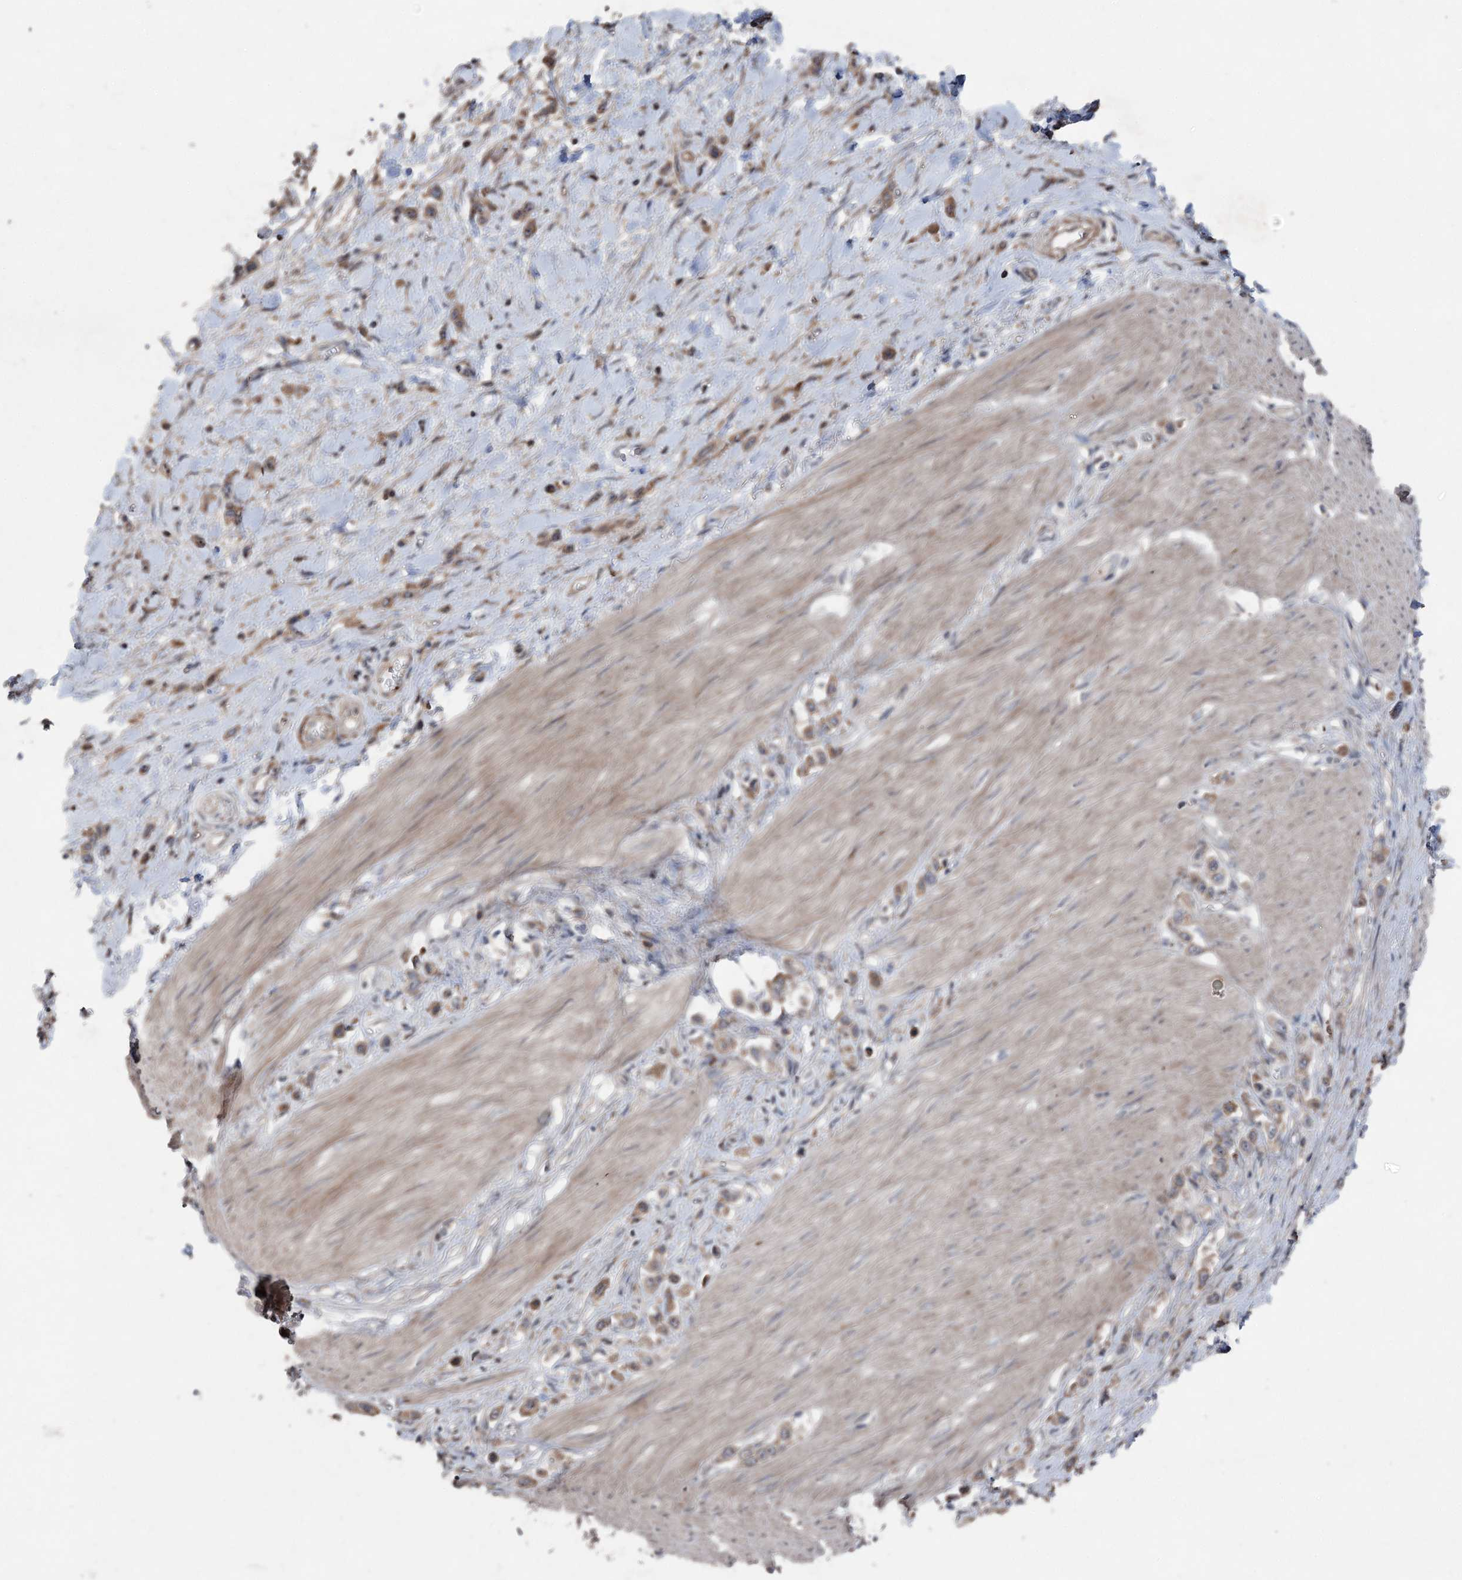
{"staining": {"intensity": "moderate", "quantity": ">75%", "location": "cytoplasmic/membranous"}, "tissue": "stomach cancer", "cell_type": "Tumor cells", "image_type": "cancer", "snomed": [{"axis": "morphology", "description": "Normal tissue, NOS"}, {"axis": "morphology", "description": "Adenocarcinoma, NOS"}, {"axis": "topography", "description": "Stomach, upper"}, {"axis": "topography", "description": "Stomach"}], "caption": "This micrograph shows immunohistochemistry staining of adenocarcinoma (stomach), with medium moderate cytoplasmic/membranous expression in about >75% of tumor cells.", "gene": "MAPK8IP2", "patient": {"sex": "female", "age": 65}}